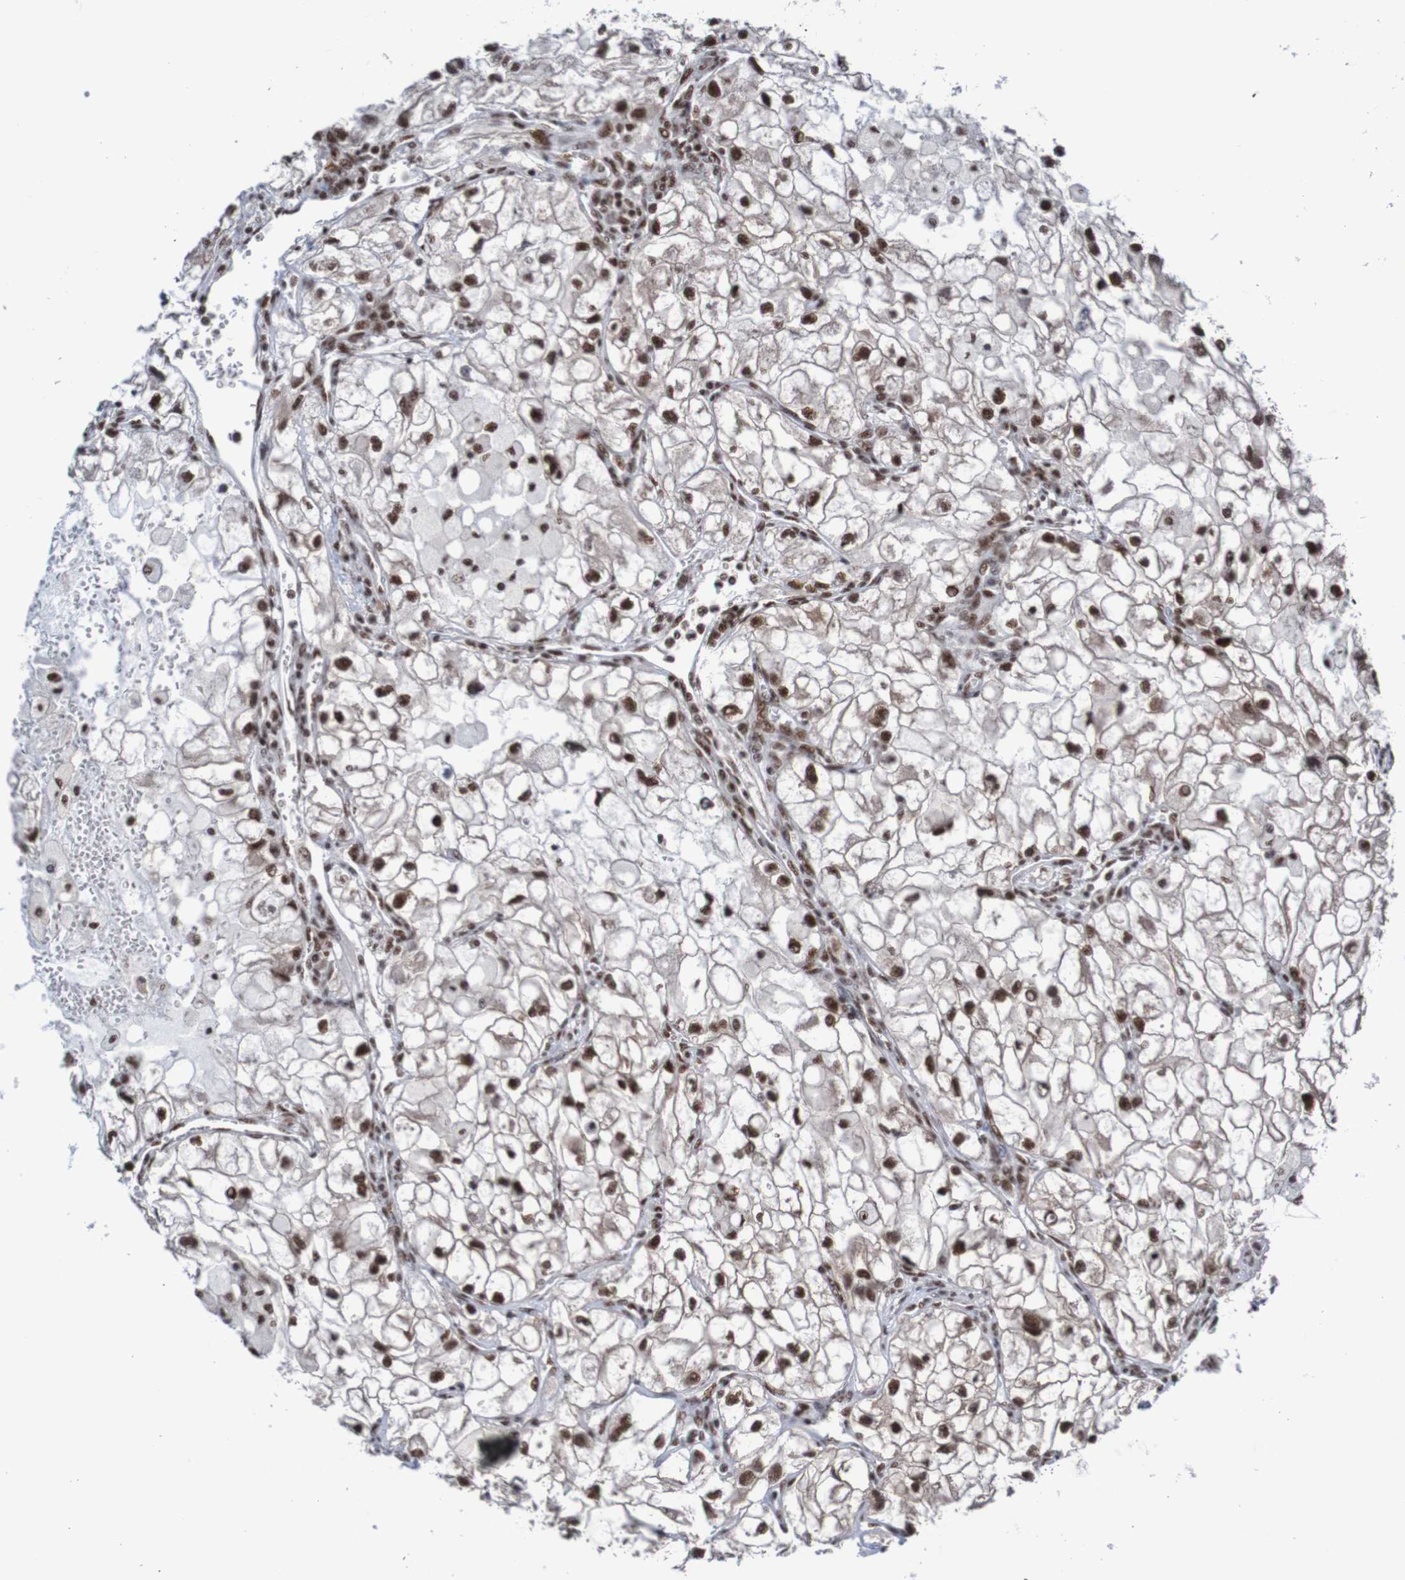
{"staining": {"intensity": "strong", "quantity": ">75%", "location": "nuclear"}, "tissue": "renal cancer", "cell_type": "Tumor cells", "image_type": "cancer", "snomed": [{"axis": "morphology", "description": "Adenocarcinoma, NOS"}, {"axis": "topography", "description": "Kidney"}], "caption": "Immunohistochemistry (IHC) (DAB (3,3'-diaminobenzidine)) staining of human adenocarcinoma (renal) shows strong nuclear protein positivity in about >75% of tumor cells. Using DAB (3,3'-diaminobenzidine) (brown) and hematoxylin (blue) stains, captured at high magnification using brightfield microscopy.", "gene": "CDC5L", "patient": {"sex": "female", "age": 70}}